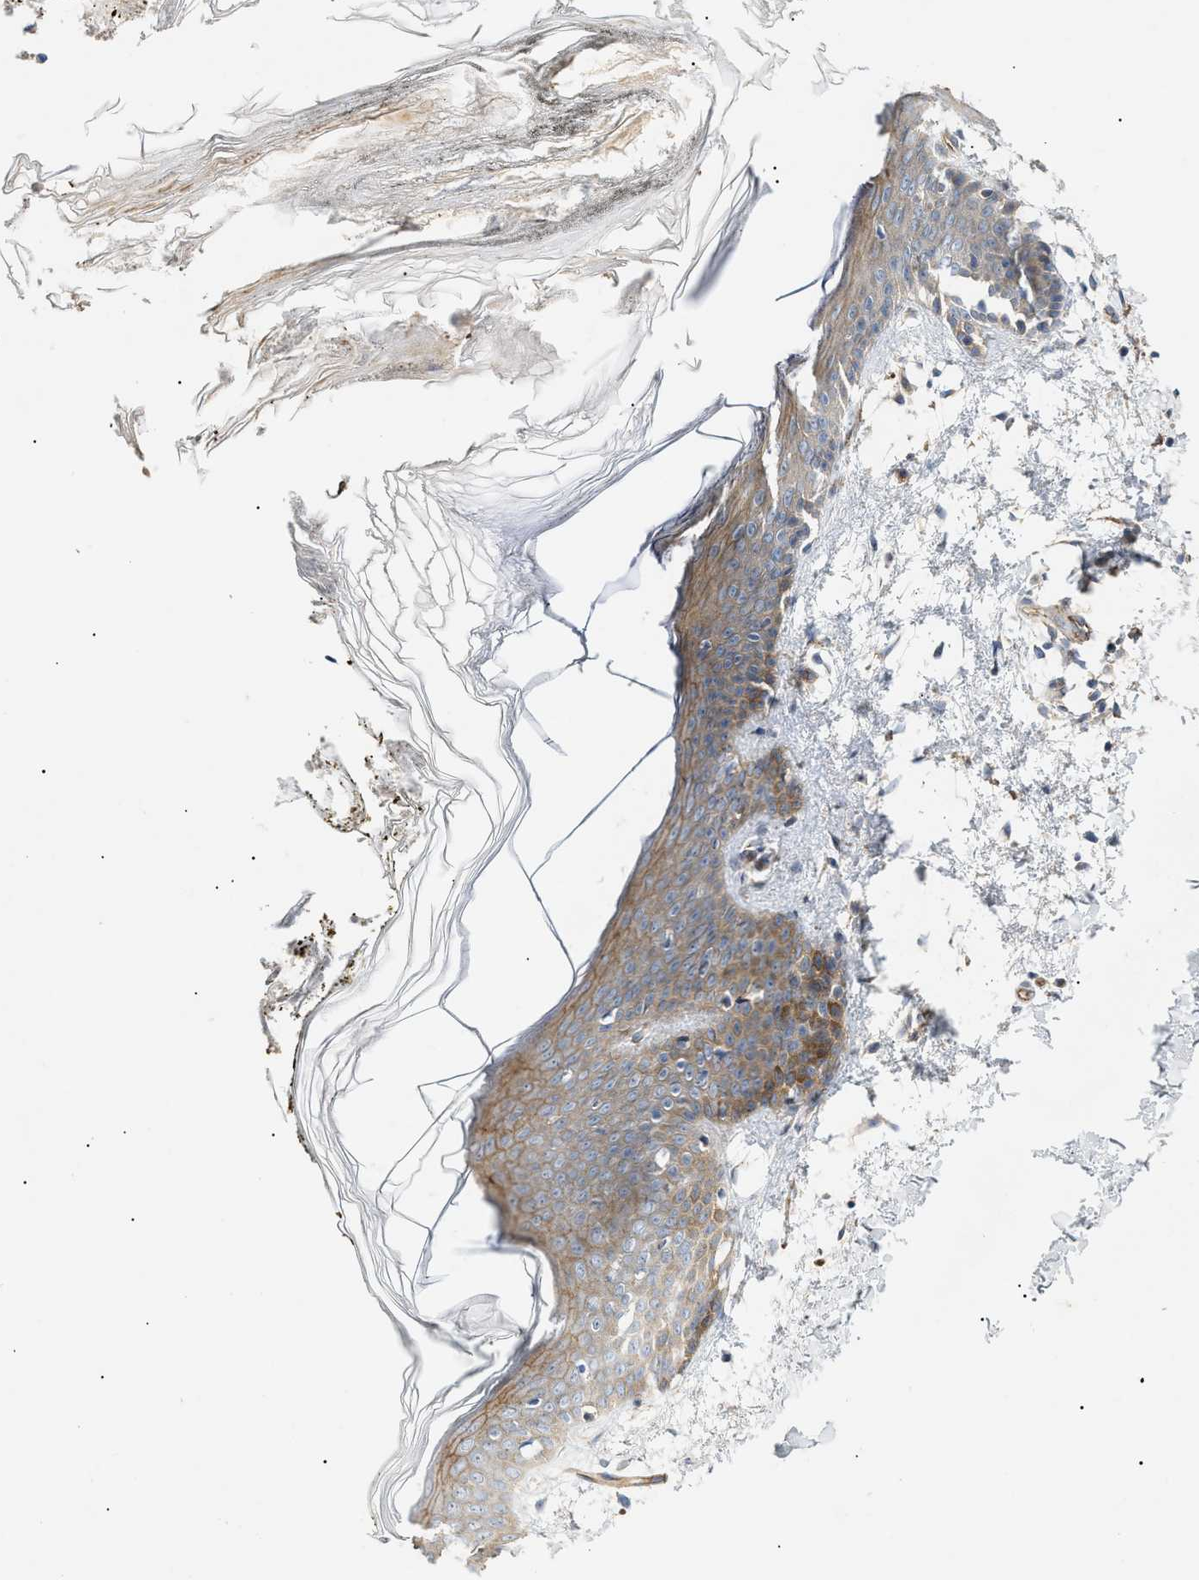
{"staining": {"intensity": "weak", "quantity": ">75%", "location": "cytoplasmic/membranous"}, "tissue": "skin", "cell_type": "Fibroblasts", "image_type": "normal", "snomed": [{"axis": "morphology", "description": "Normal tissue, NOS"}, {"axis": "topography", "description": "Skin"}], "caption": "Immunohistochemical staining of unremarkable skin reveals low levels of weak cytoplasmic/membranous expression in about >75% of fibroblasts.", "gene": "ZFHX2", "patient": {"sex": "male", "age": 53}}